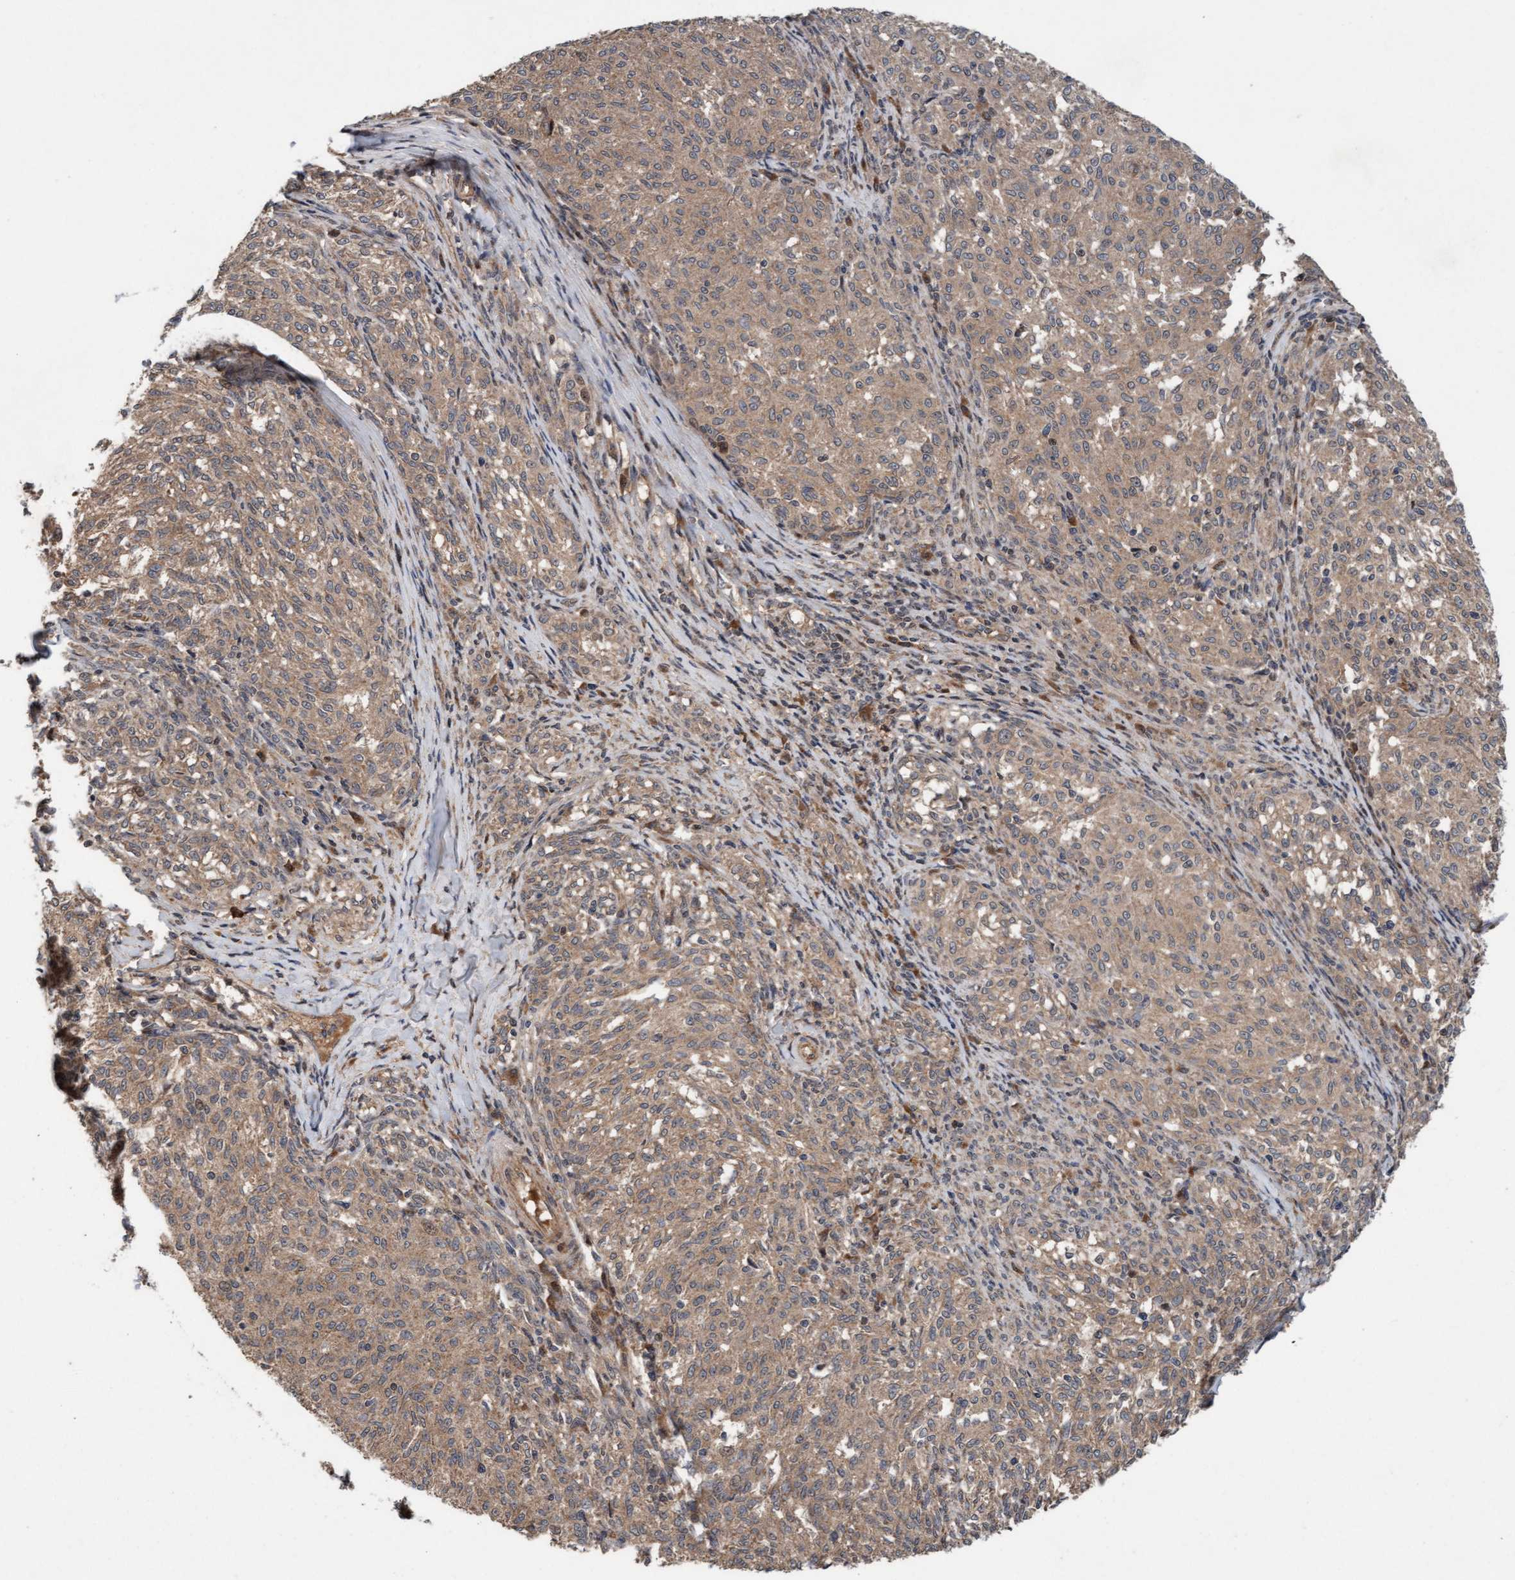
{"staining": {"intensity": "weak", "quantity": ">75%", "location": "cytoplasmic/membranous"}, "tissue": "melanoma", "cell_type": "Tumor cells", "image_type": "cancer", "snomed": [{"axis": "morphology", "description": "Malignant melanoma, NOS"}, {"axis": "topography", "description": "Skin"}], "caption": "Brown immunohistochemical staining in human melanoma demonstrates weak cytoplasmic/membranous staining in about >75% of tumor cells. The protein is stained brown, and the nuclei are stained in blue (DAB (3,3'-diaminobenzidine) IHC with brightfield microscopy, high magnification).", "gene": "MLXIP", "patient": {"sex": "female", "age": 72}}